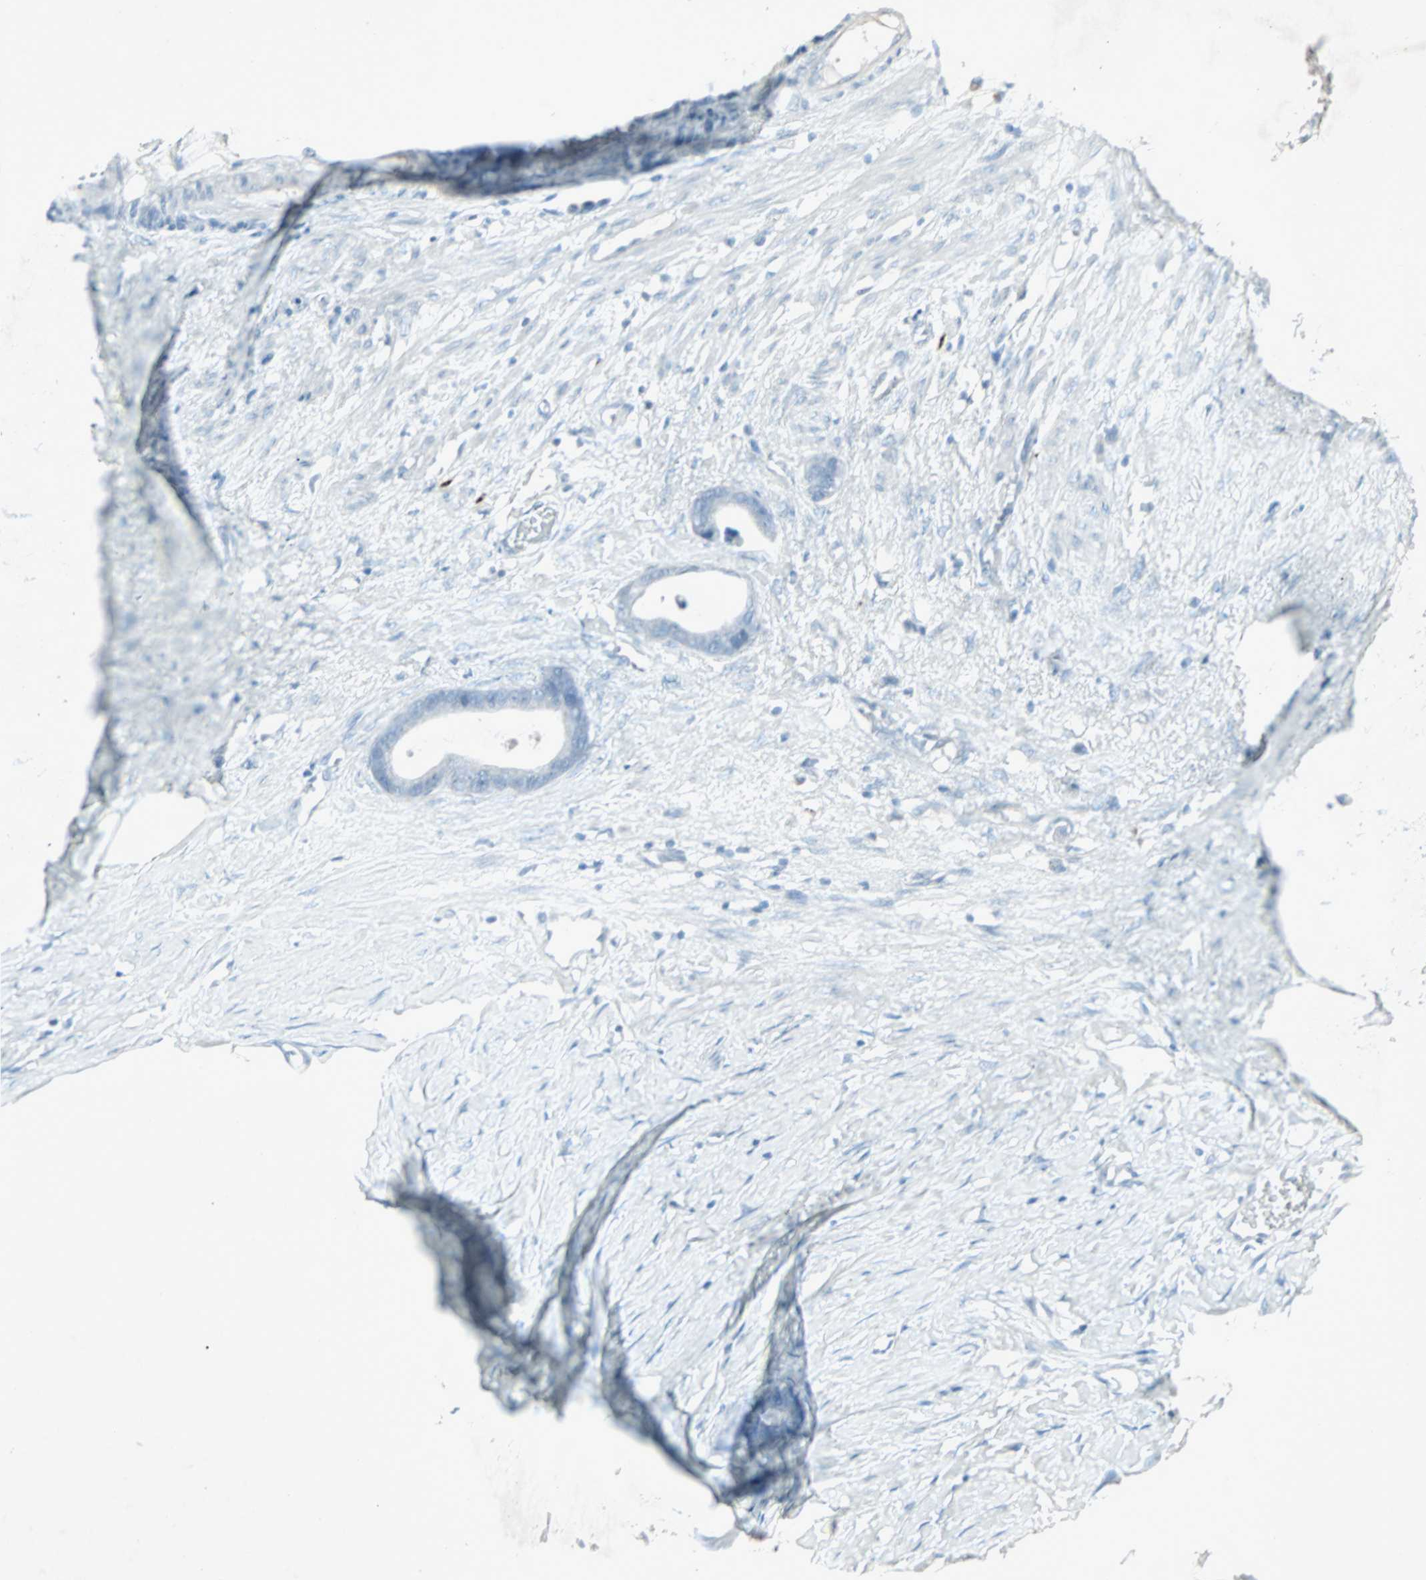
{"staining": {"intensity": "negative", "quantity": "none", "location": "none"}, "tissue": "stomach cancer", "cell_type": "Tumor cells", "image_type": "cancer", "snomed": [{"axis": "morphology", "description": "Adenocarcinoma, NOS"}, {"axis": "topography", "description": "Stomach"}], "caption": "This image is of adenocarcinoma (stomach) stained with IHC to label a protein in brown with the nuclei are counter-stained blue. There is no expression in tumor cells.", "gene": "LANCL3", "patient": {"sex": "female", "age": 75}}